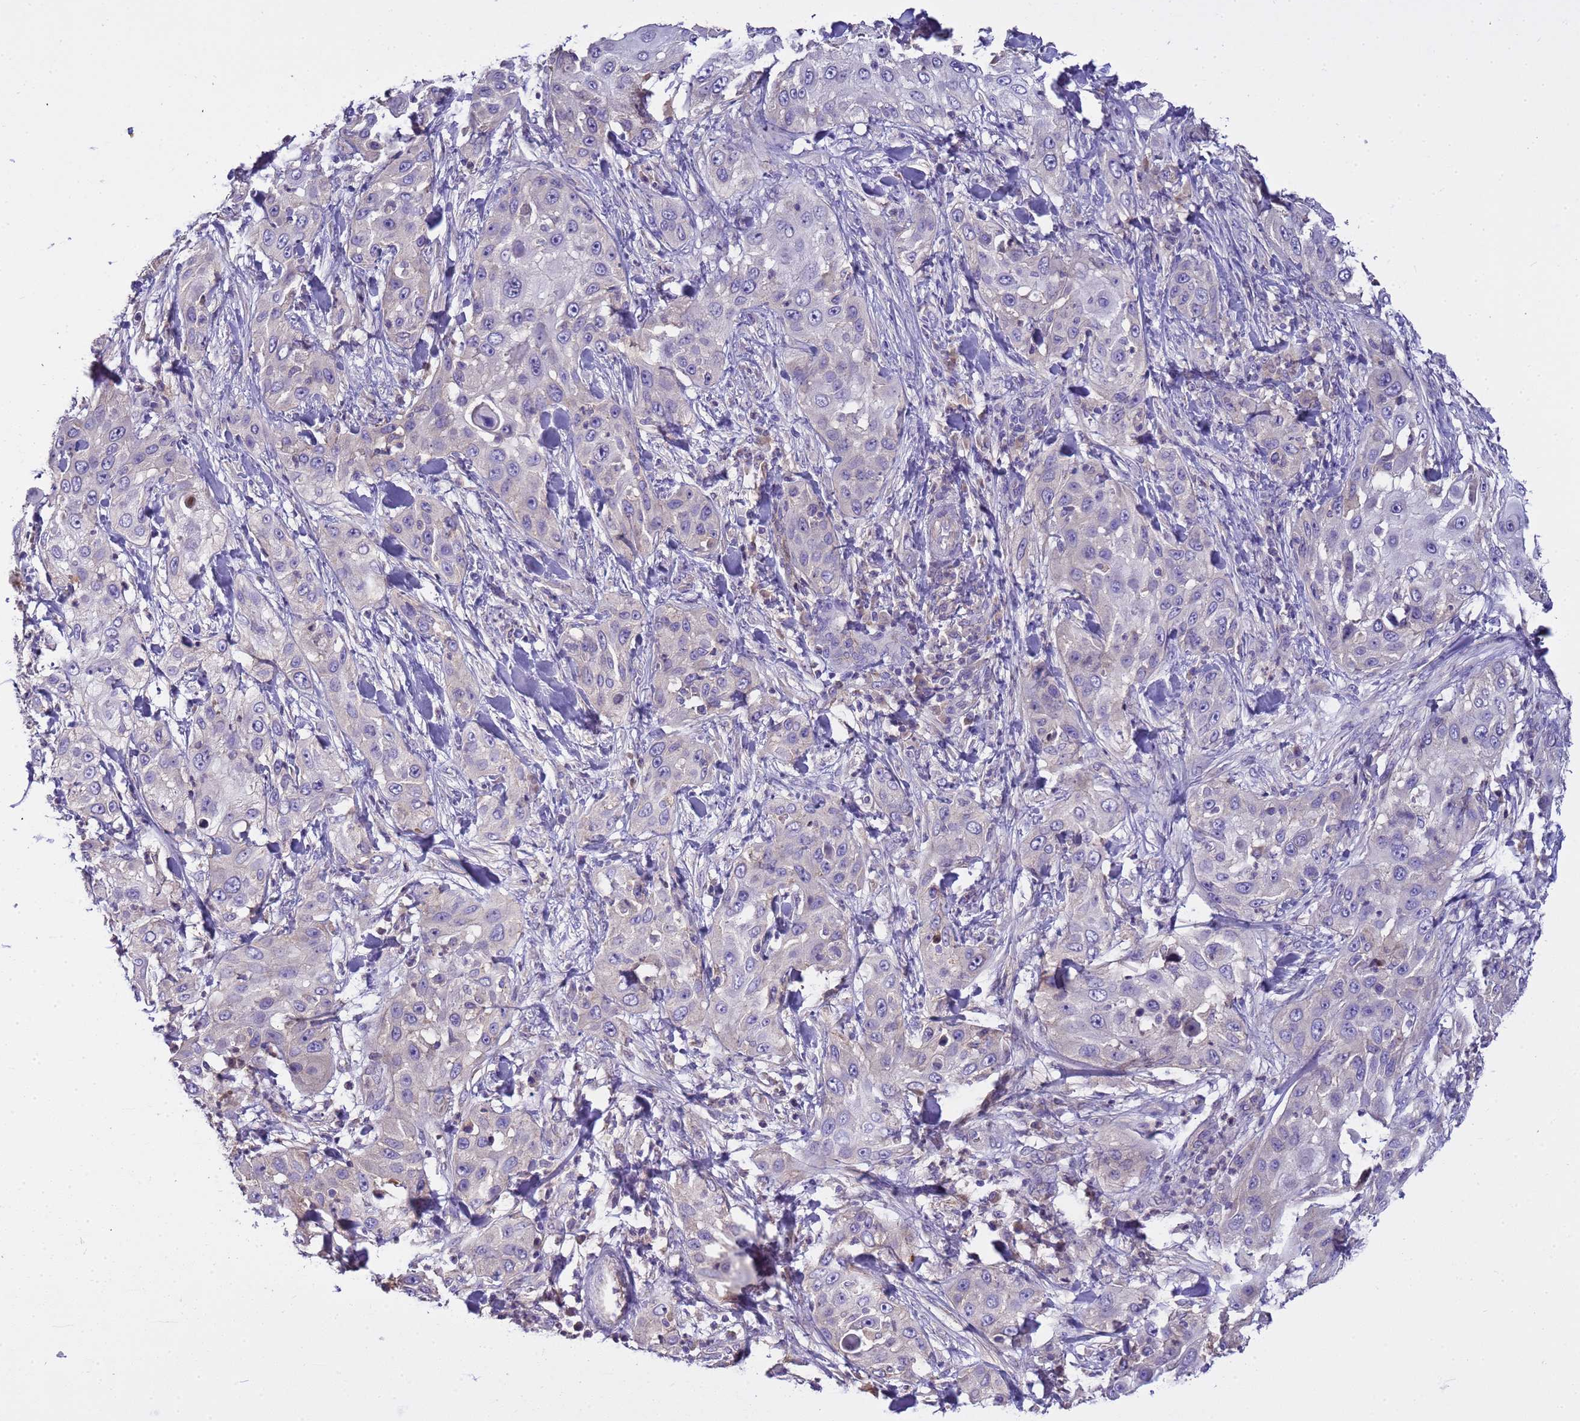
{"staining": {"intensity": "negative", "quantity": "none", "location": "none"}, "tissue": "skin cancer", "cell_type": "Tumor cells", "image_type": "cancer", "snomed": [{"axis": "morphology", "description": "Squamous cell carcinoma, NOS"}, {"axis": "topography", "description": "Skin"}], "caption": "IHC of squamous cell carcinoma (skin) shows no expression in tumor cells. (IHC, brightfield microscopy, high magnification).", "gene": "PLCXD3", "patient": {"sex": "female", "age": 44}}